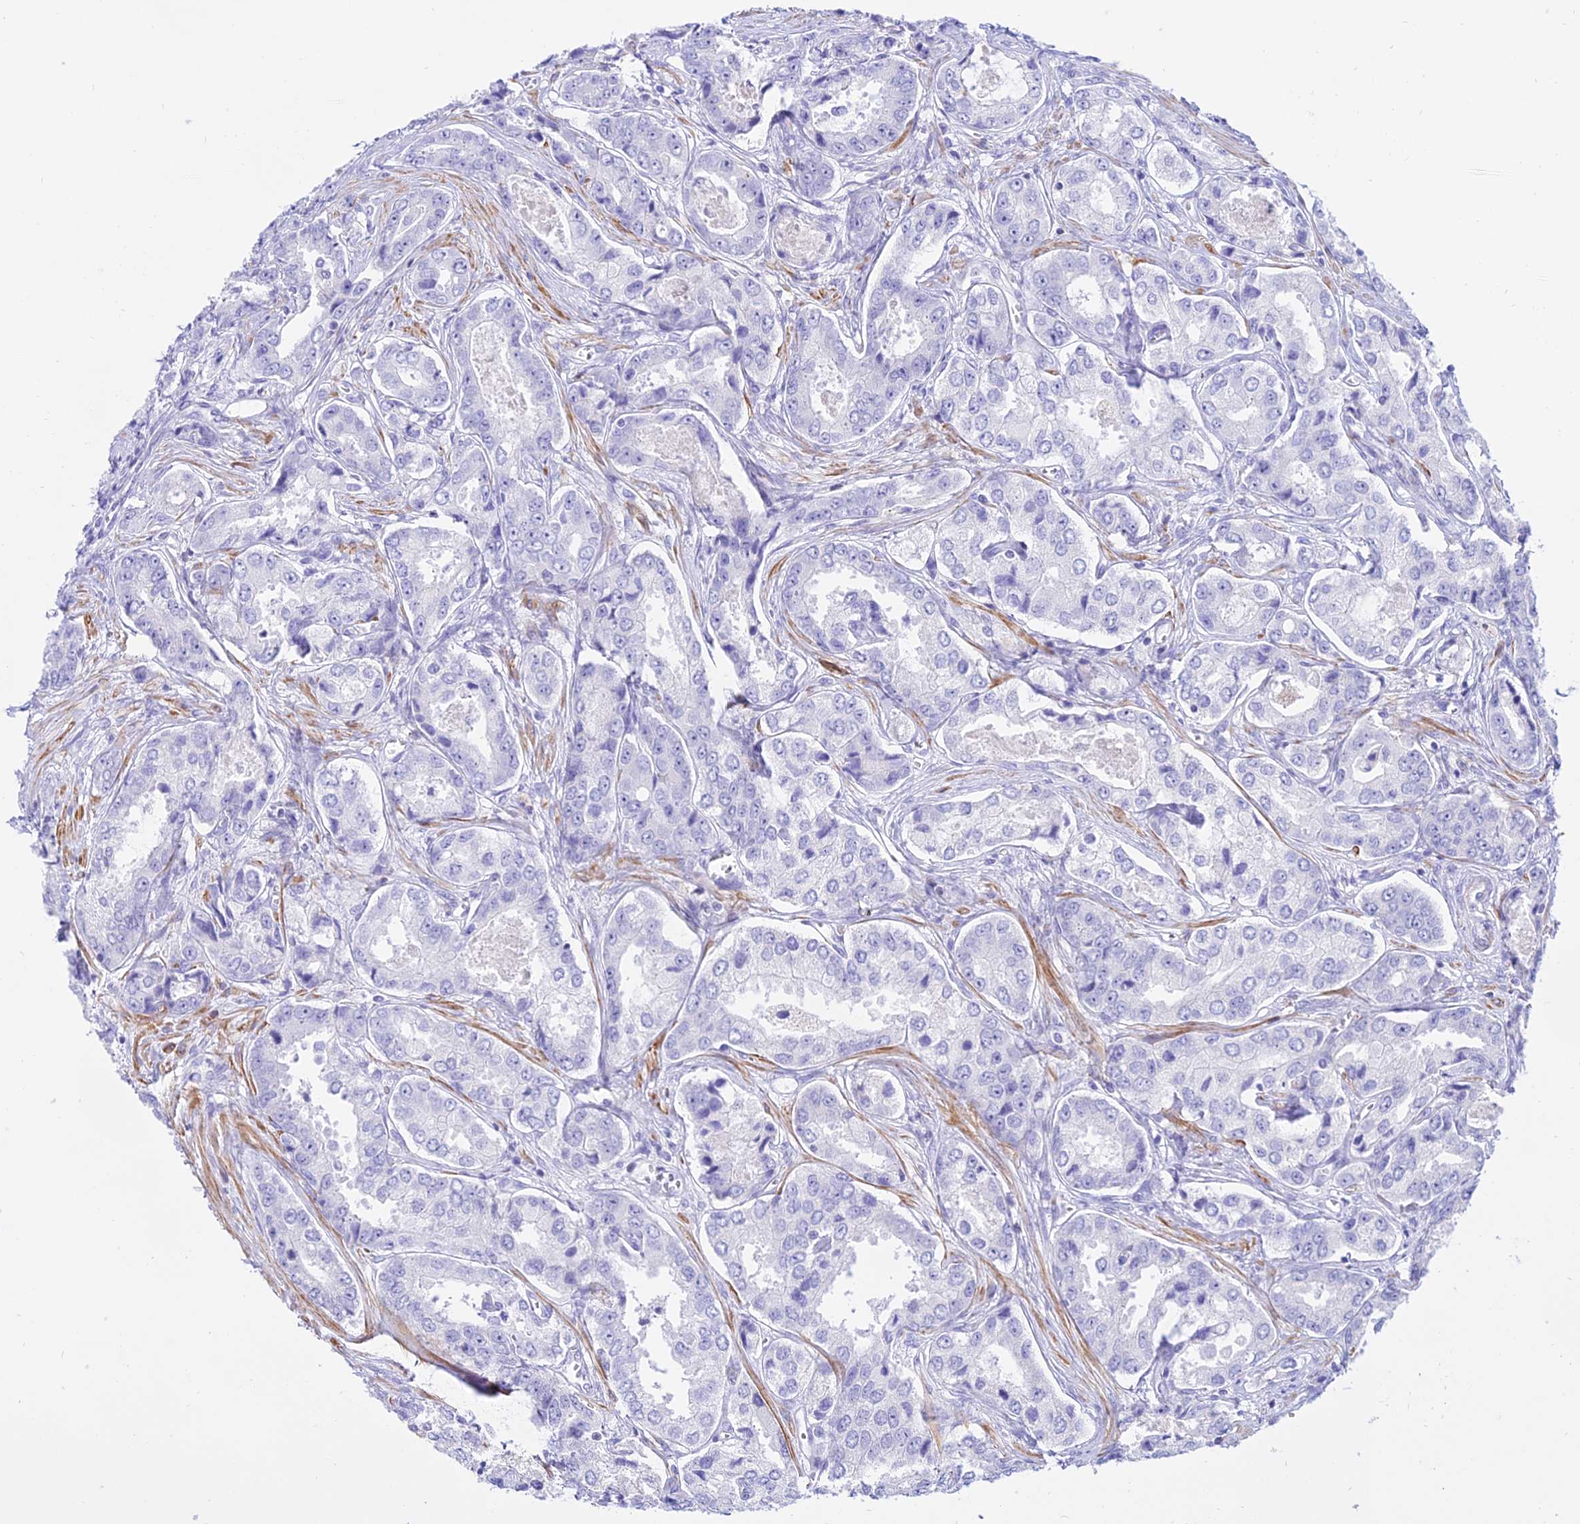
{"staining": {"intensity": "negative", "quantity": "none", "location": "none"}, "tissue": "prostate cancer", "cell_type": "Tumor cells", "image_type": "cancer", "snomed": [{"axis": "morphology", "description": "Adenocarcinoma, Low grade"}, {"axis": "topography", "description": "Prostate"}], "caption": "Immunohistochemistry photomicrograph of prostate low-grade adenocarcinoma stained for a protein (brown), which shows no positivity in tumor cells.", "gene": "DLX1", "patient": {"sex": "male", "age": 68}}